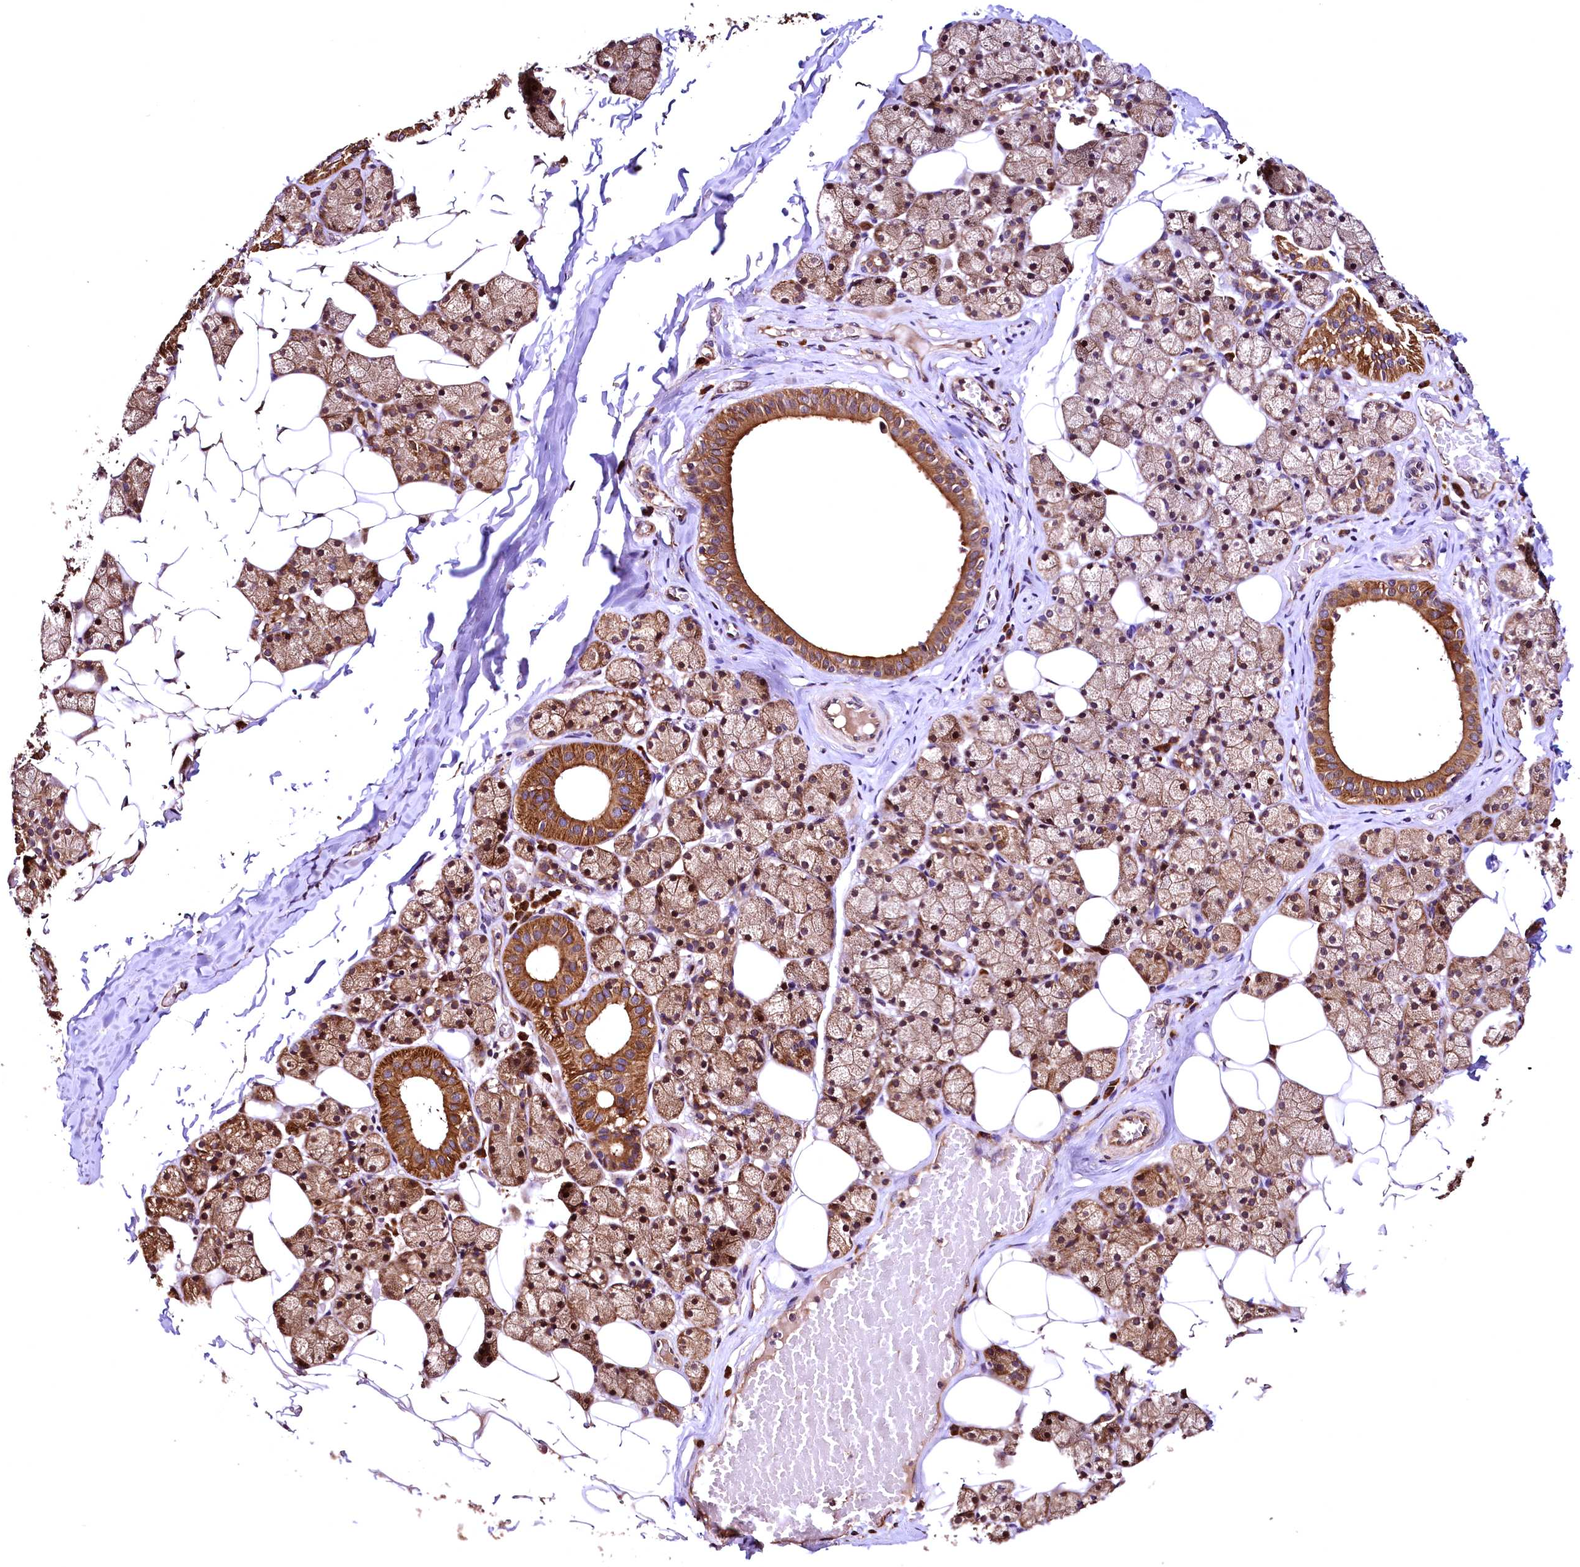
{"staining": {"intensity": "strong", "quantity": ">75%", "location": "cytoplasmic/membranous,nuclear"}, "tissue": "salivary gland", "cell_type": "Glandular cells", "image_type": "normal", "snomed": [{"axis": "morphology", "description": "Normal tissue, NOS"}, {"axis": "topography", "description": "Salivary gland"}], "caption": "Strong cytoplasmic/membranous,nuclear expression for a protein is identified in about >75% of glandular cells of normal salivary gland using immunohistochemistry.", "gene": "LRSAM1", "patient": {"sex": "female", "age": 33}}